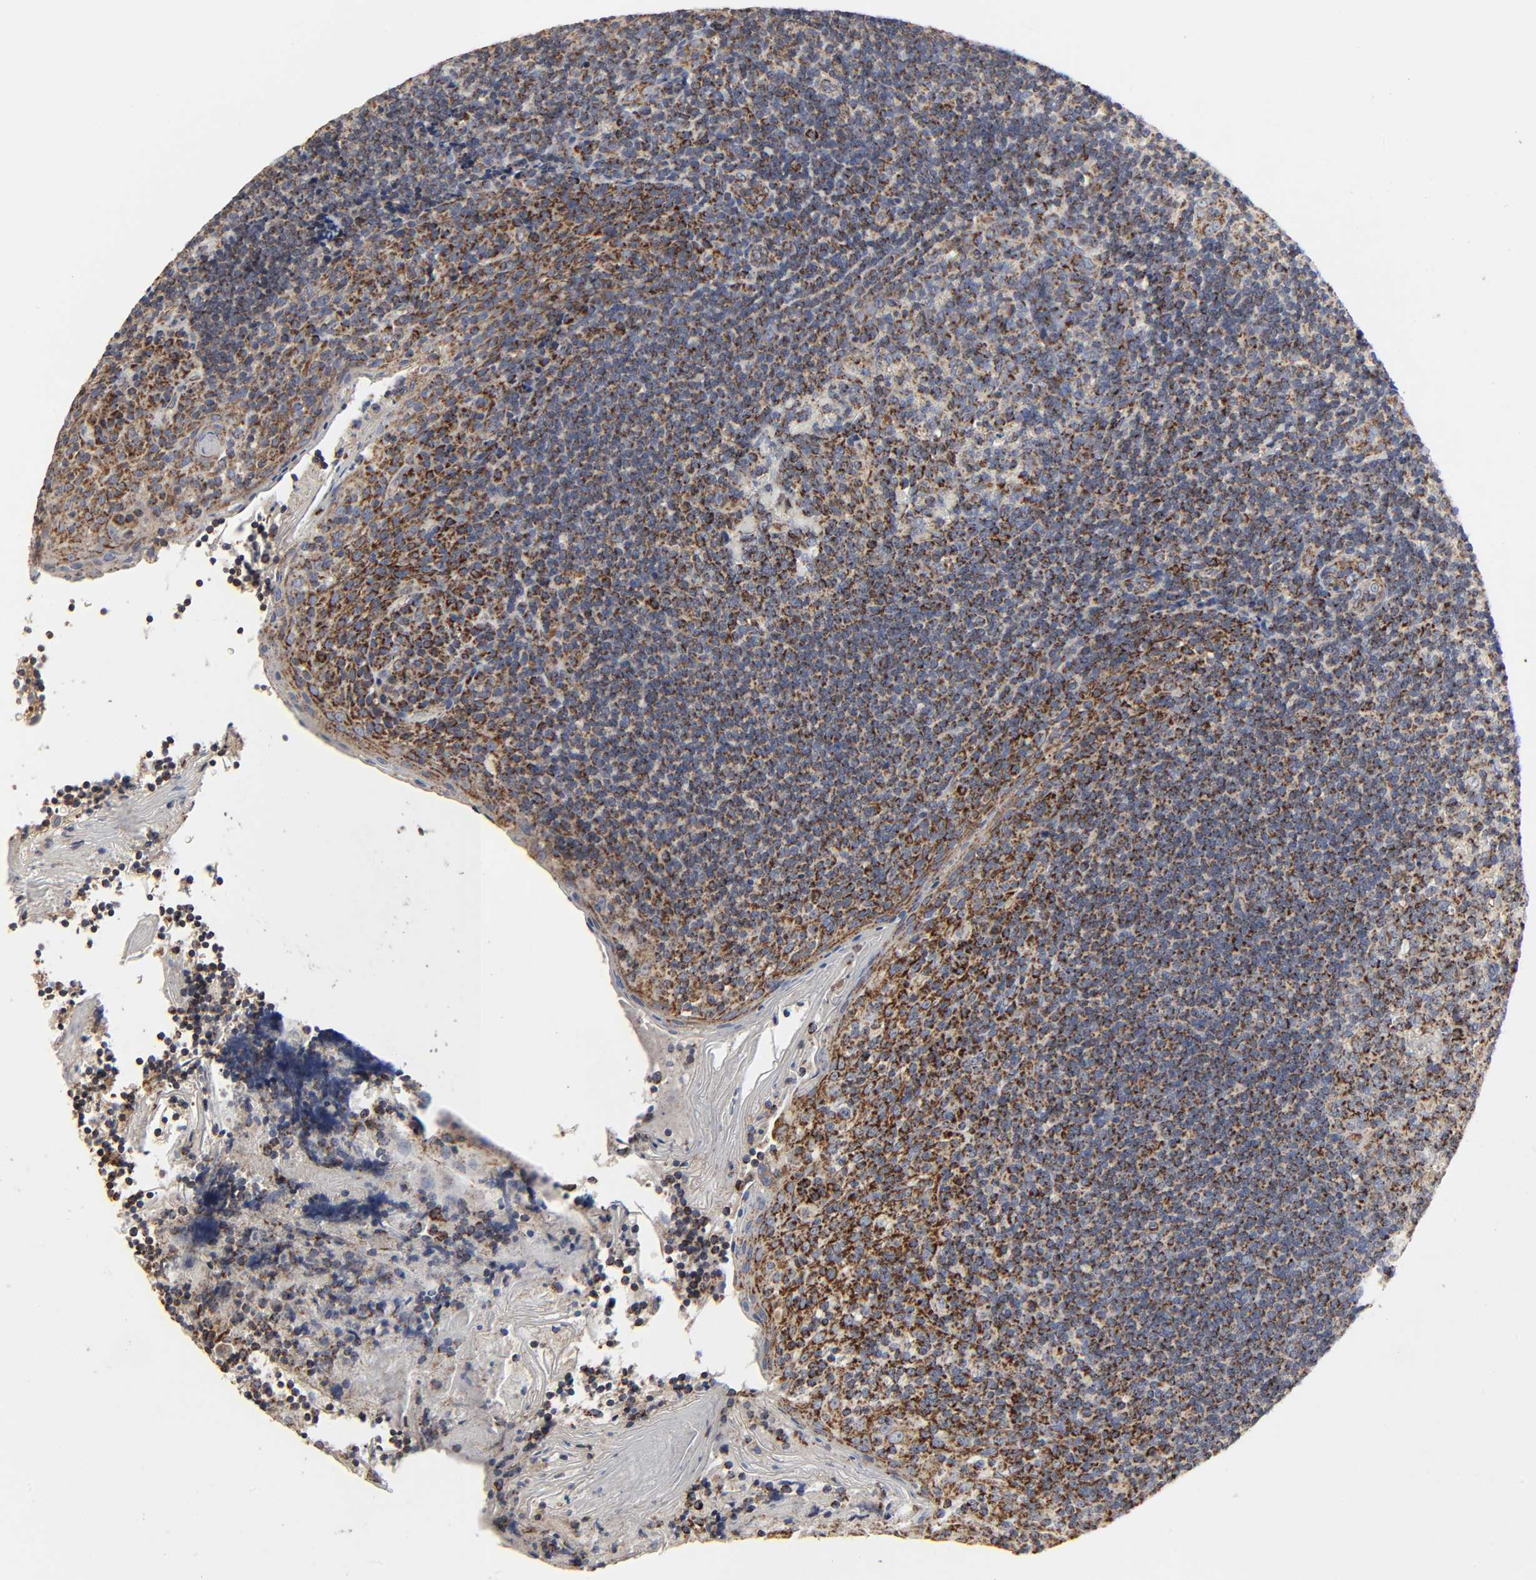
{"staining": {"intensity": "strong", "quantity": "25%-75%", "location": "cytoplasmic/membranous"}, "tissue": "tonsil", "cell_type": "Germinal center cells", "image_type": "normal", "snomed": [{"axis": "morphology", "description": "Normal tissue, NOS"}, {"axis": "topography", "description": "Tonsil"}], "caption": "Strong cytoplasmic/membranous expression for a protein is seen in about 25%-75% of germinal center cells of normal tonsil using IHC.", "gene": "COX6B1", "patient": {"sex": "male", "age": 31}}